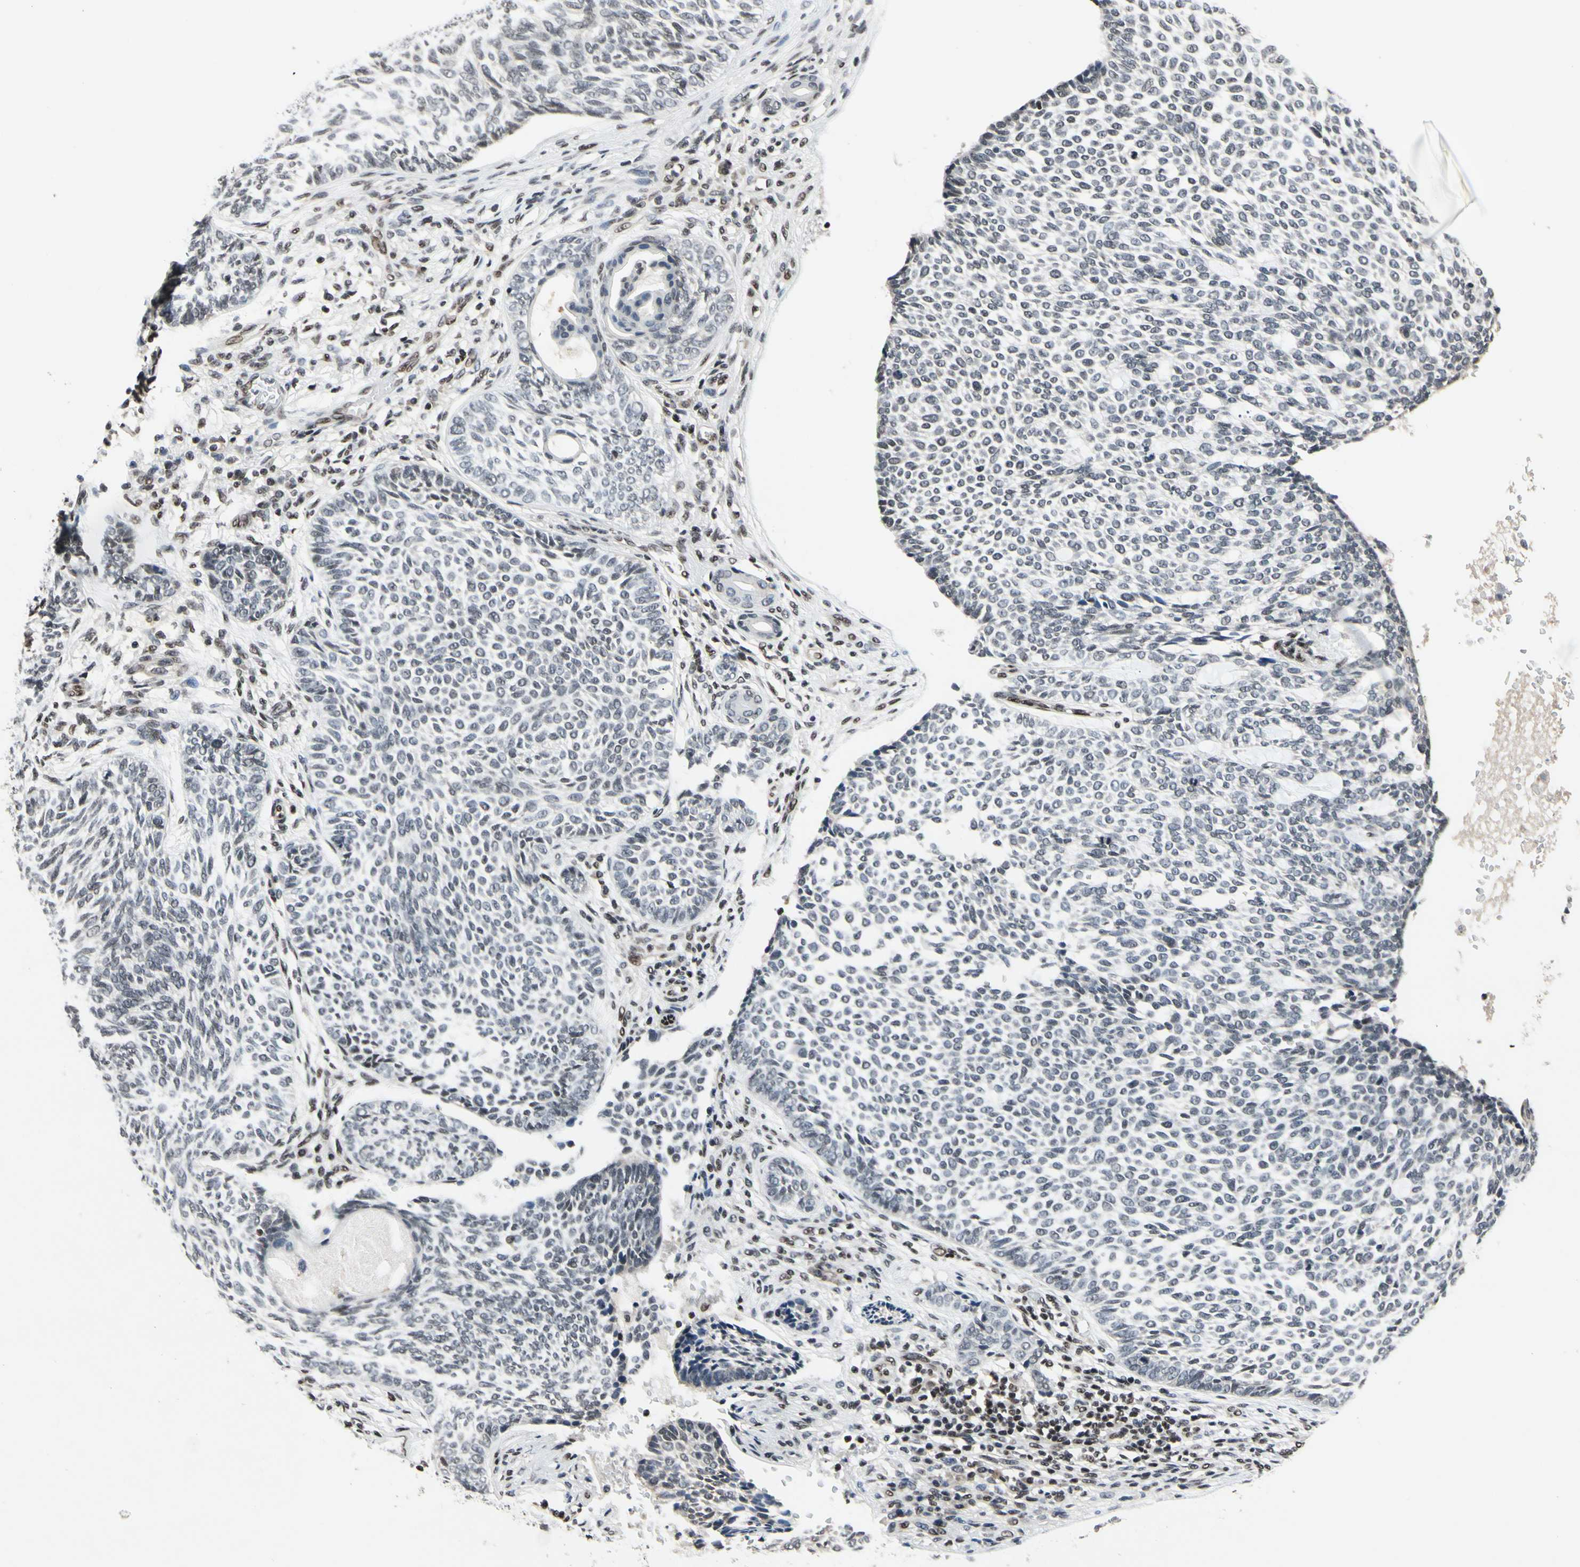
{"staining": {"intensity": "weak", "quantity": "25%-75%", "location": "nuclear"}, "tissue": "skin cancer", "cell_type": "Tumor cells", "image_type": "cancer", "snomed": [{"axis": "morphology", "description": "Basal cell carcinoma"}, {"axis": "topography", "description": "Skin"}], "caption": "Protein analysis of skin basal cell carcinoma tissue demonstrates weak nuclear staining in approximately 25%-75% of tumor cells.", "gene": "RECQL", "patient": {"sex": "male", "age": 87}}